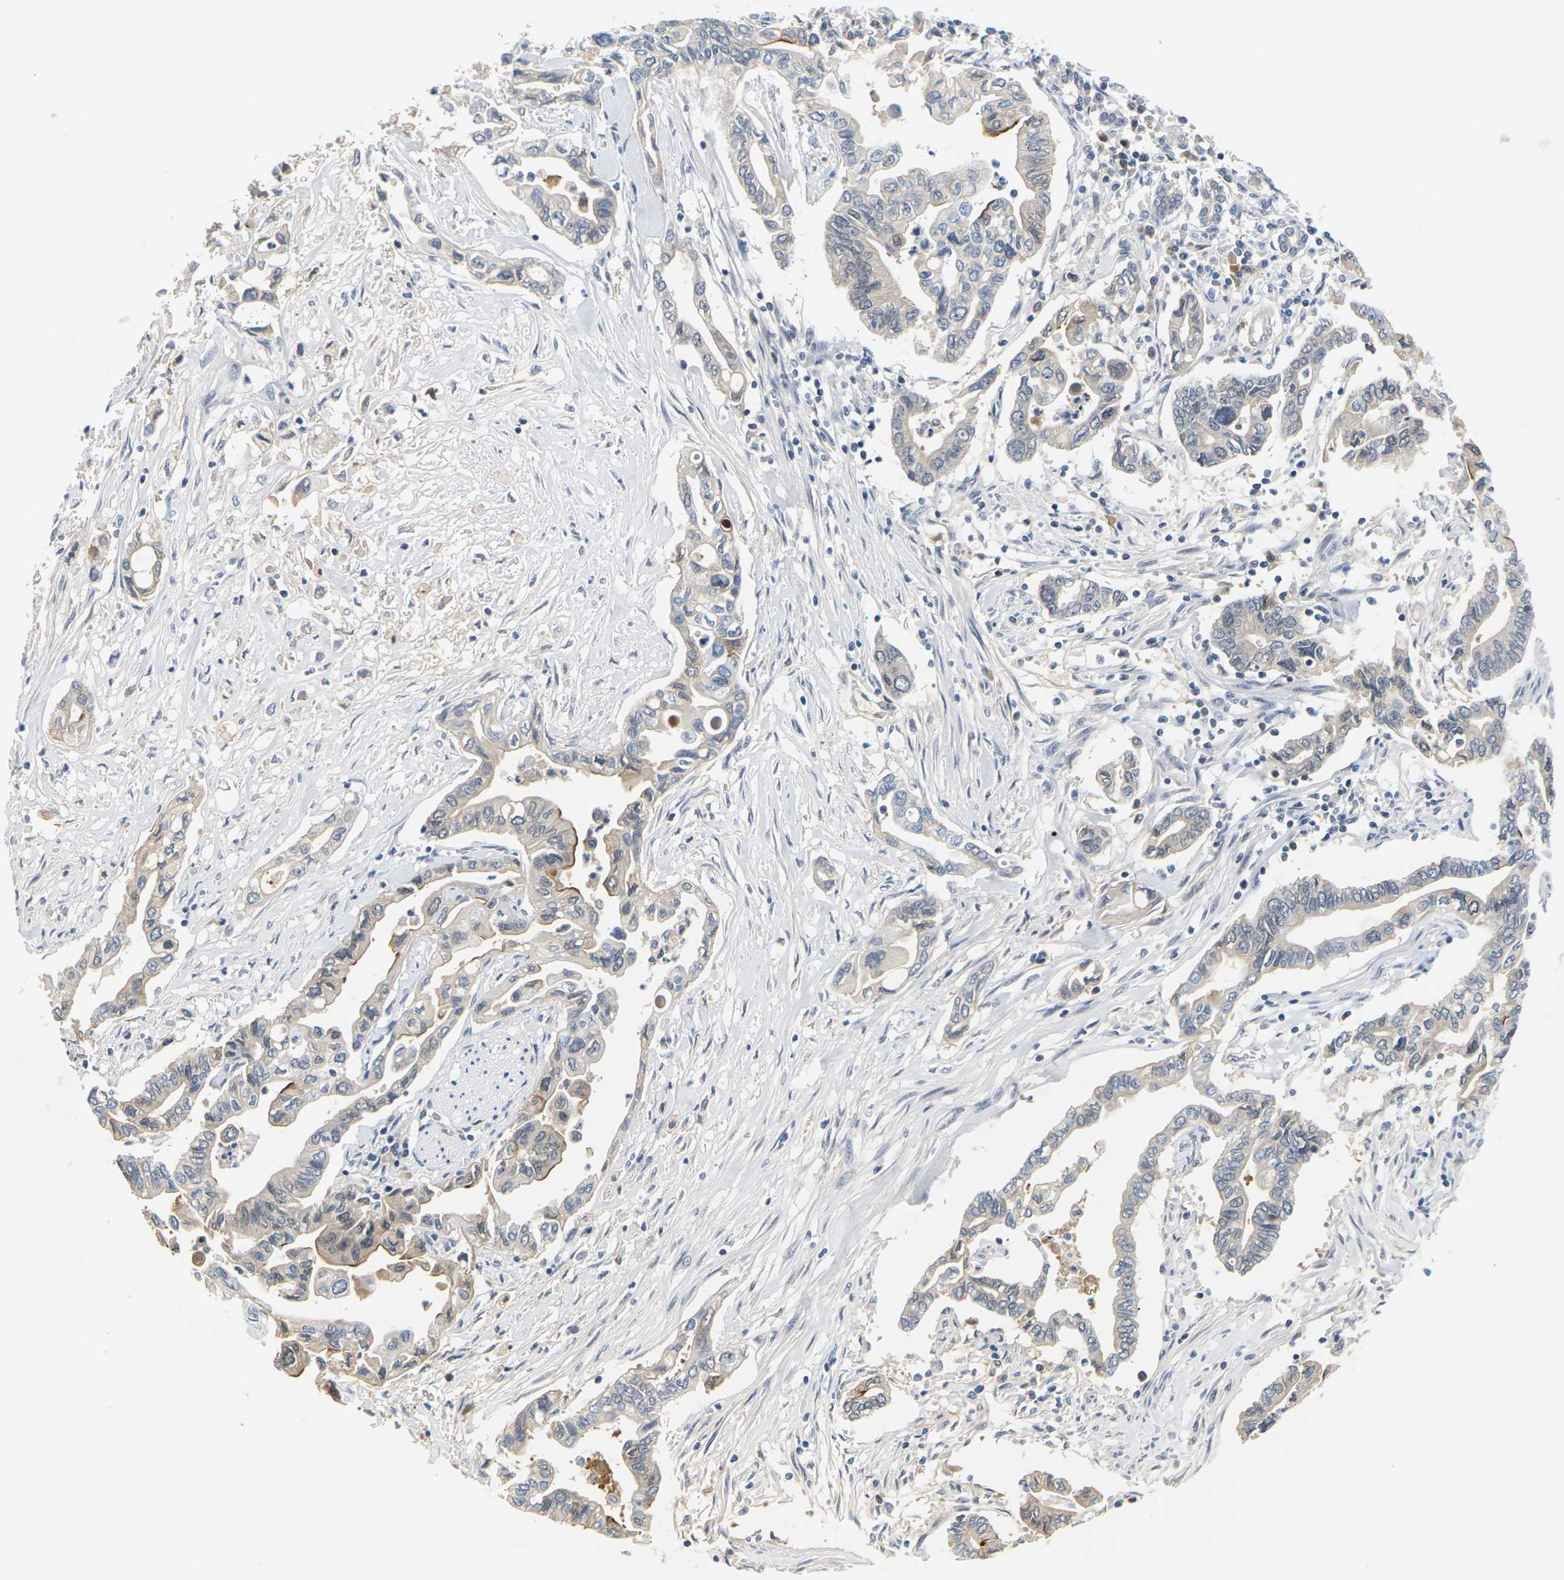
{"staining": {"intensity": "moderate", "quantity": "<25%", "location": "cytoplasmic/membranous"}, "tissue": "pancreatic cancer", "cell_type": "Tumor cells", "image_type": "cancer", "snomed": [{"axis": "morphology", "description": "Adenocarcinoma, NOS"}, {"axis": "topography", "description": "Pancreas"}], "caption": "Immunohistochemical staining of human pancreatic cancer displays low levels of moderate cytoplasmic/membranous positivity in about <25% of tumor cells.", "gene": "PKP2", "patient": {"sex": "female", "age": 57}}